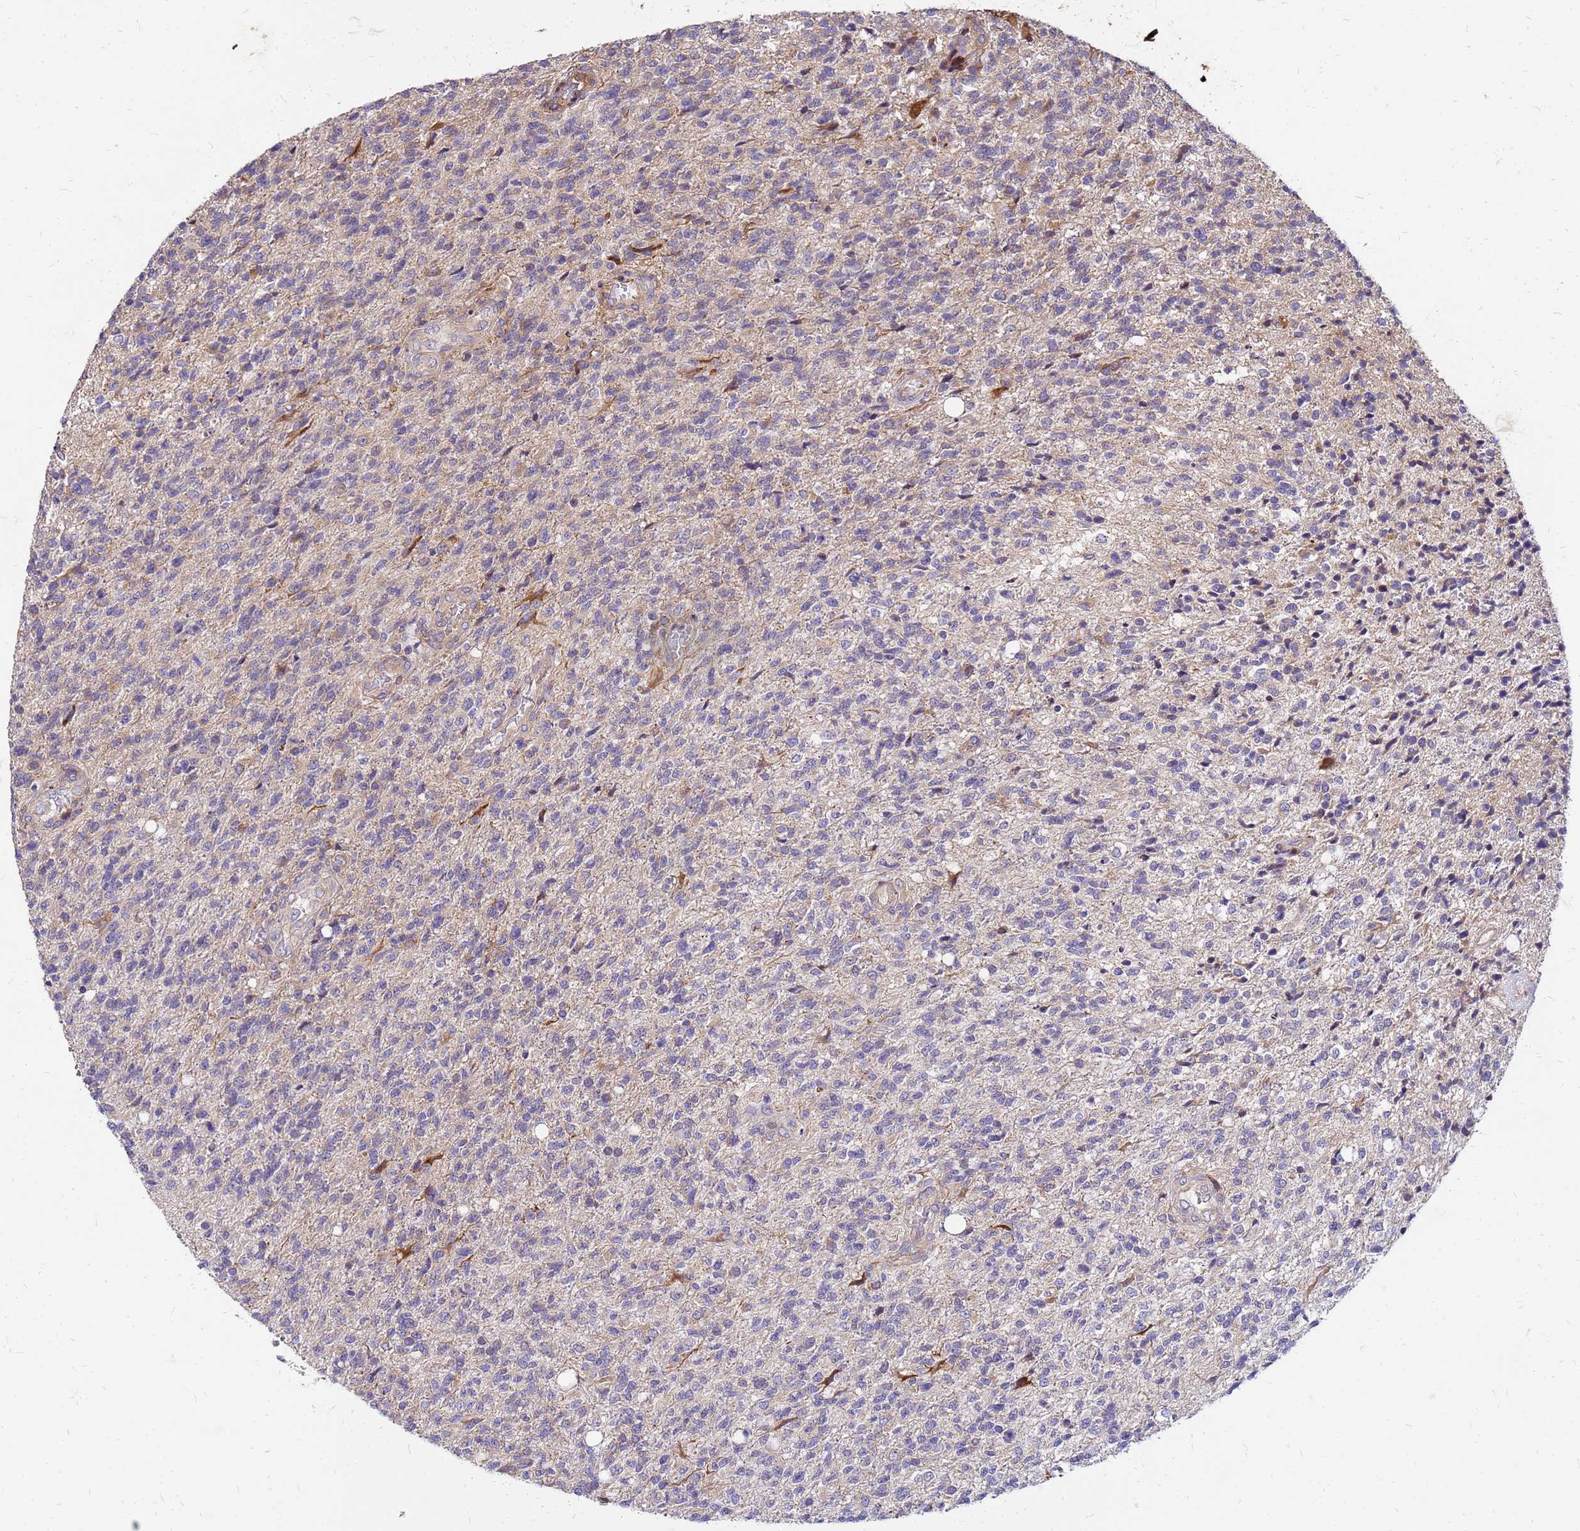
{"staining": {"intensity": "weak", "quantity": "<25%", "location": "cytoplasmic/membranous"}, "tissue": "glioma", "cell_type": "Tumor cells", "image_type": "cancer", "snomed": [{"axis": "morphology", "description": "Glioma, malignant, High grade"}, {"axis": "topography", "description": "Brain"}], "caption": "High magnification brightfield microscopy of glioma stained with DAB (brown) and counterstained with hematoxylin (blue): tumor cells show no significant staining.", "gene": "VMO1", "patient": {"sex": "male", "age": 56}}